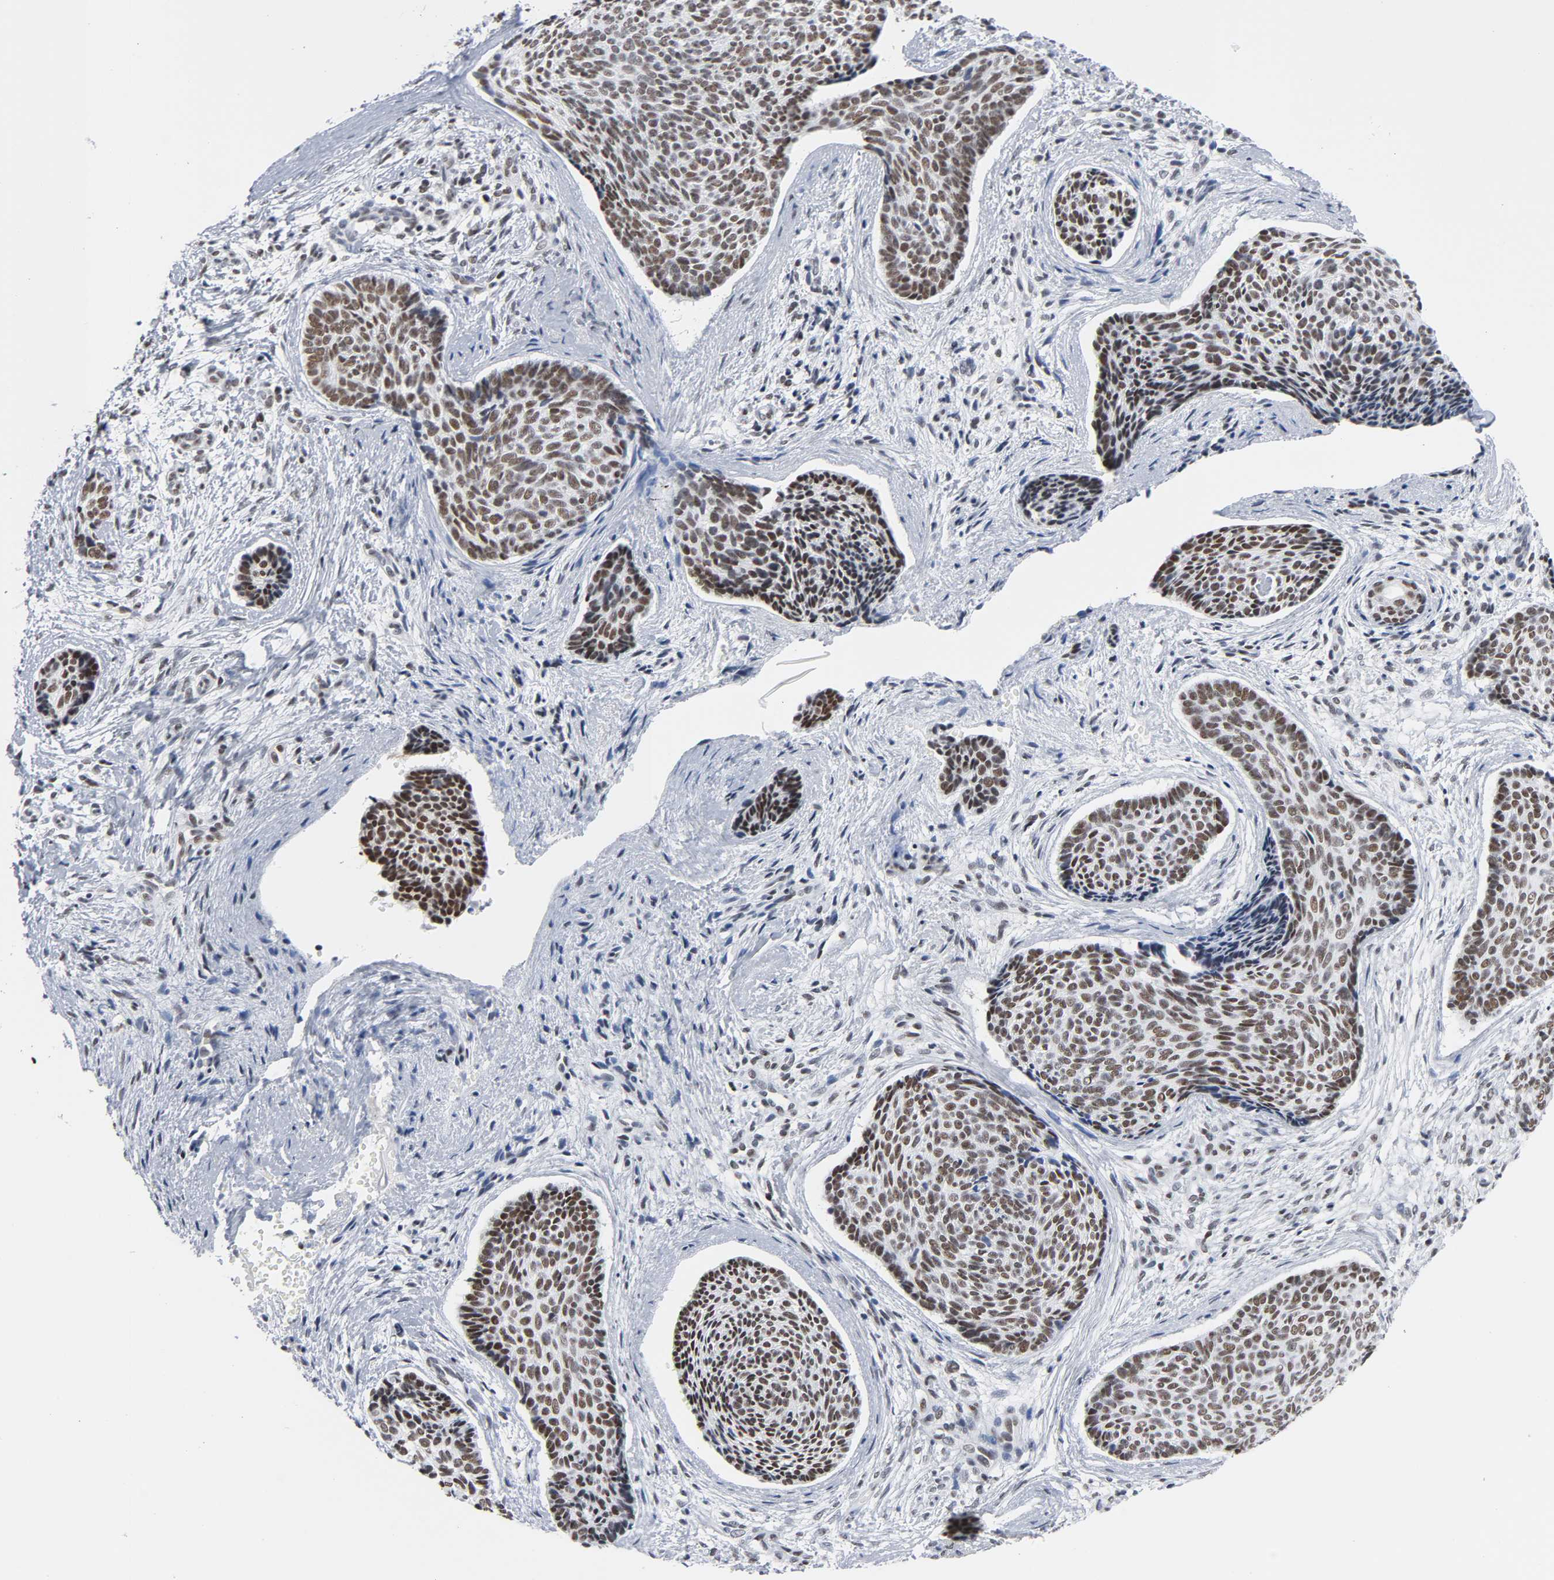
{"staining": {"intensity": "moderate", "quantity": ">75%", "location": "nuclear"}, "tissue": "skin cancer", "cell_type": "Tumor cells", "image_type": "cancer", "snomed": [{"axis": "morphology", "description": "Normal tissue, NOS"}, {"axis": "morphology", "description": "Basal cell carcinoma"}, {"axis": "topography", "description": "Skin"}], "caption": "Protein staining of skin cancer (basal cell carcinoma) tissue displays moderate nuclear staining in approximately >75% of tumor cells. The staining is performed using DAB brown chromogen to label protein expression. The nuclei are counter-stained blue using hematoxylin.", "gene": "CSTF2", "patient": {"sex": "female", "age": 57}}